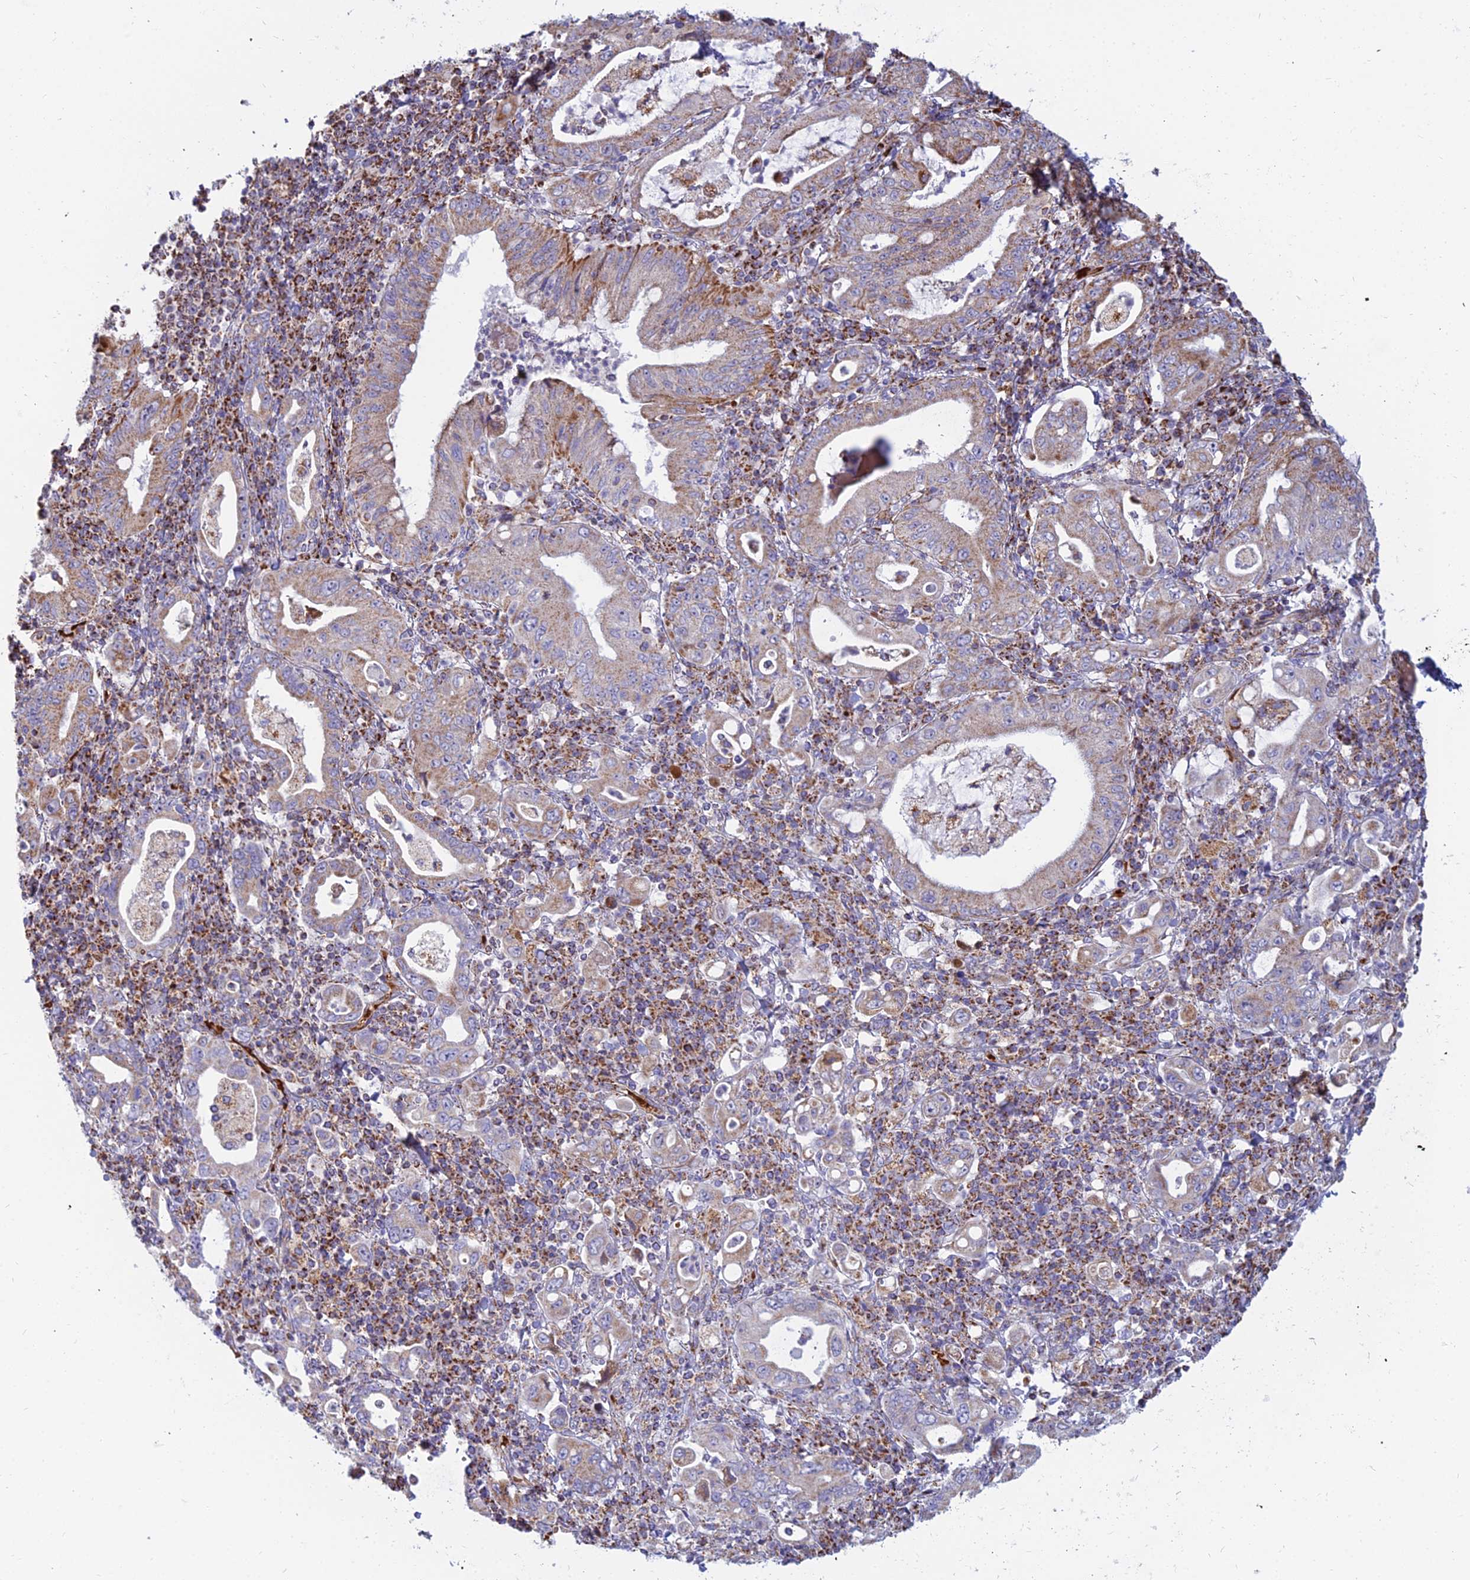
{"staining": {"intensity": "strong", "quantity": "25%-75%", "location": "cytoplasmic/membranous"}, "tissue": "stomach cancer", "cell_type": "Tumor cells", "image_type": "cancer", "snomed": [{"axis": "morphology", "description": "Normal tissue, NOS"}, {"axis": "morphology", "description": "Adenocarcinoma, NOS"}, {"axis": "topography", "description": "Esophagus"}, {"axis": "topography", "description": "Stomach, upper"}, {"axis": "topography", "description": "Peripheral nerve tissue"}], "caption": "A high-resolution histopathology image shows IHC staining of stomach cancer (adenocarcinoma), which reveals strong cytoplasmic/membranous staining in approximately 25%-75% of tumor cells. The protein is stained brown, and the nuclei are stained in blue (DAB (3,3'-diaminobenzidine) IHC with brightfield microscopy, high magnification).", "gene": "SLC35F4", "patient": {"sex": "male", "age": 62}}